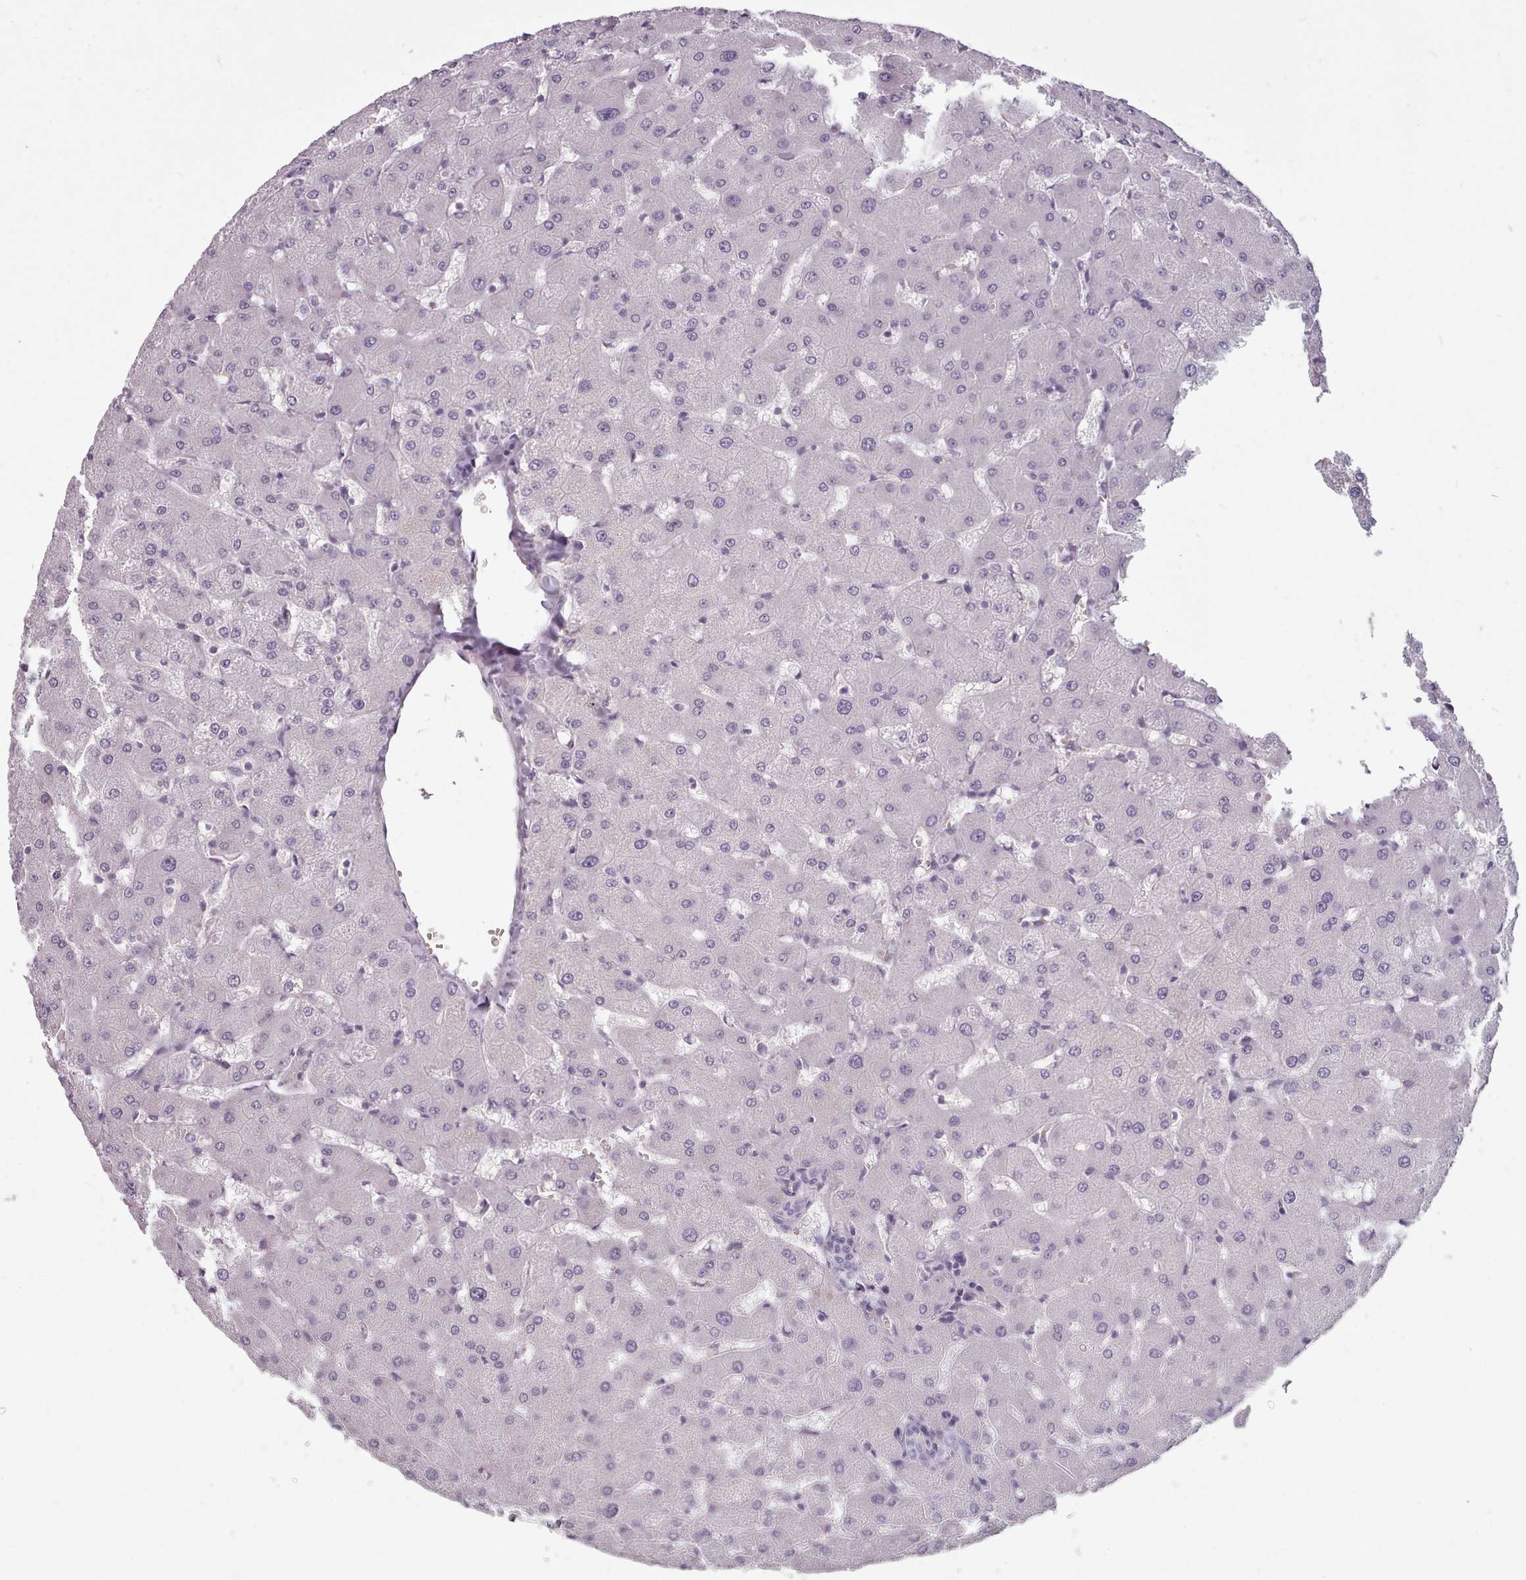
{"staining": {"intensity": "negative", "quantity": "none", "location": "none"}, "tissue": "liver", "cell_type": "Cholangiocytes", "image_type": "normal", "snomed": [{"axis": "morphology", "description": "Normal tissue, NOS"}, {"axis": "topography", "description": "Liver"}], "caption": "Immunohistochemistry histopathology image of benign human liver stained for a protein (brown), which shows no staining in cholangiocytes. (Brightfield microscopy of DAB immunohistochemistry at high magnification).", "gene": "PBX4", "patient": {"sex": "female", "age": 63}}